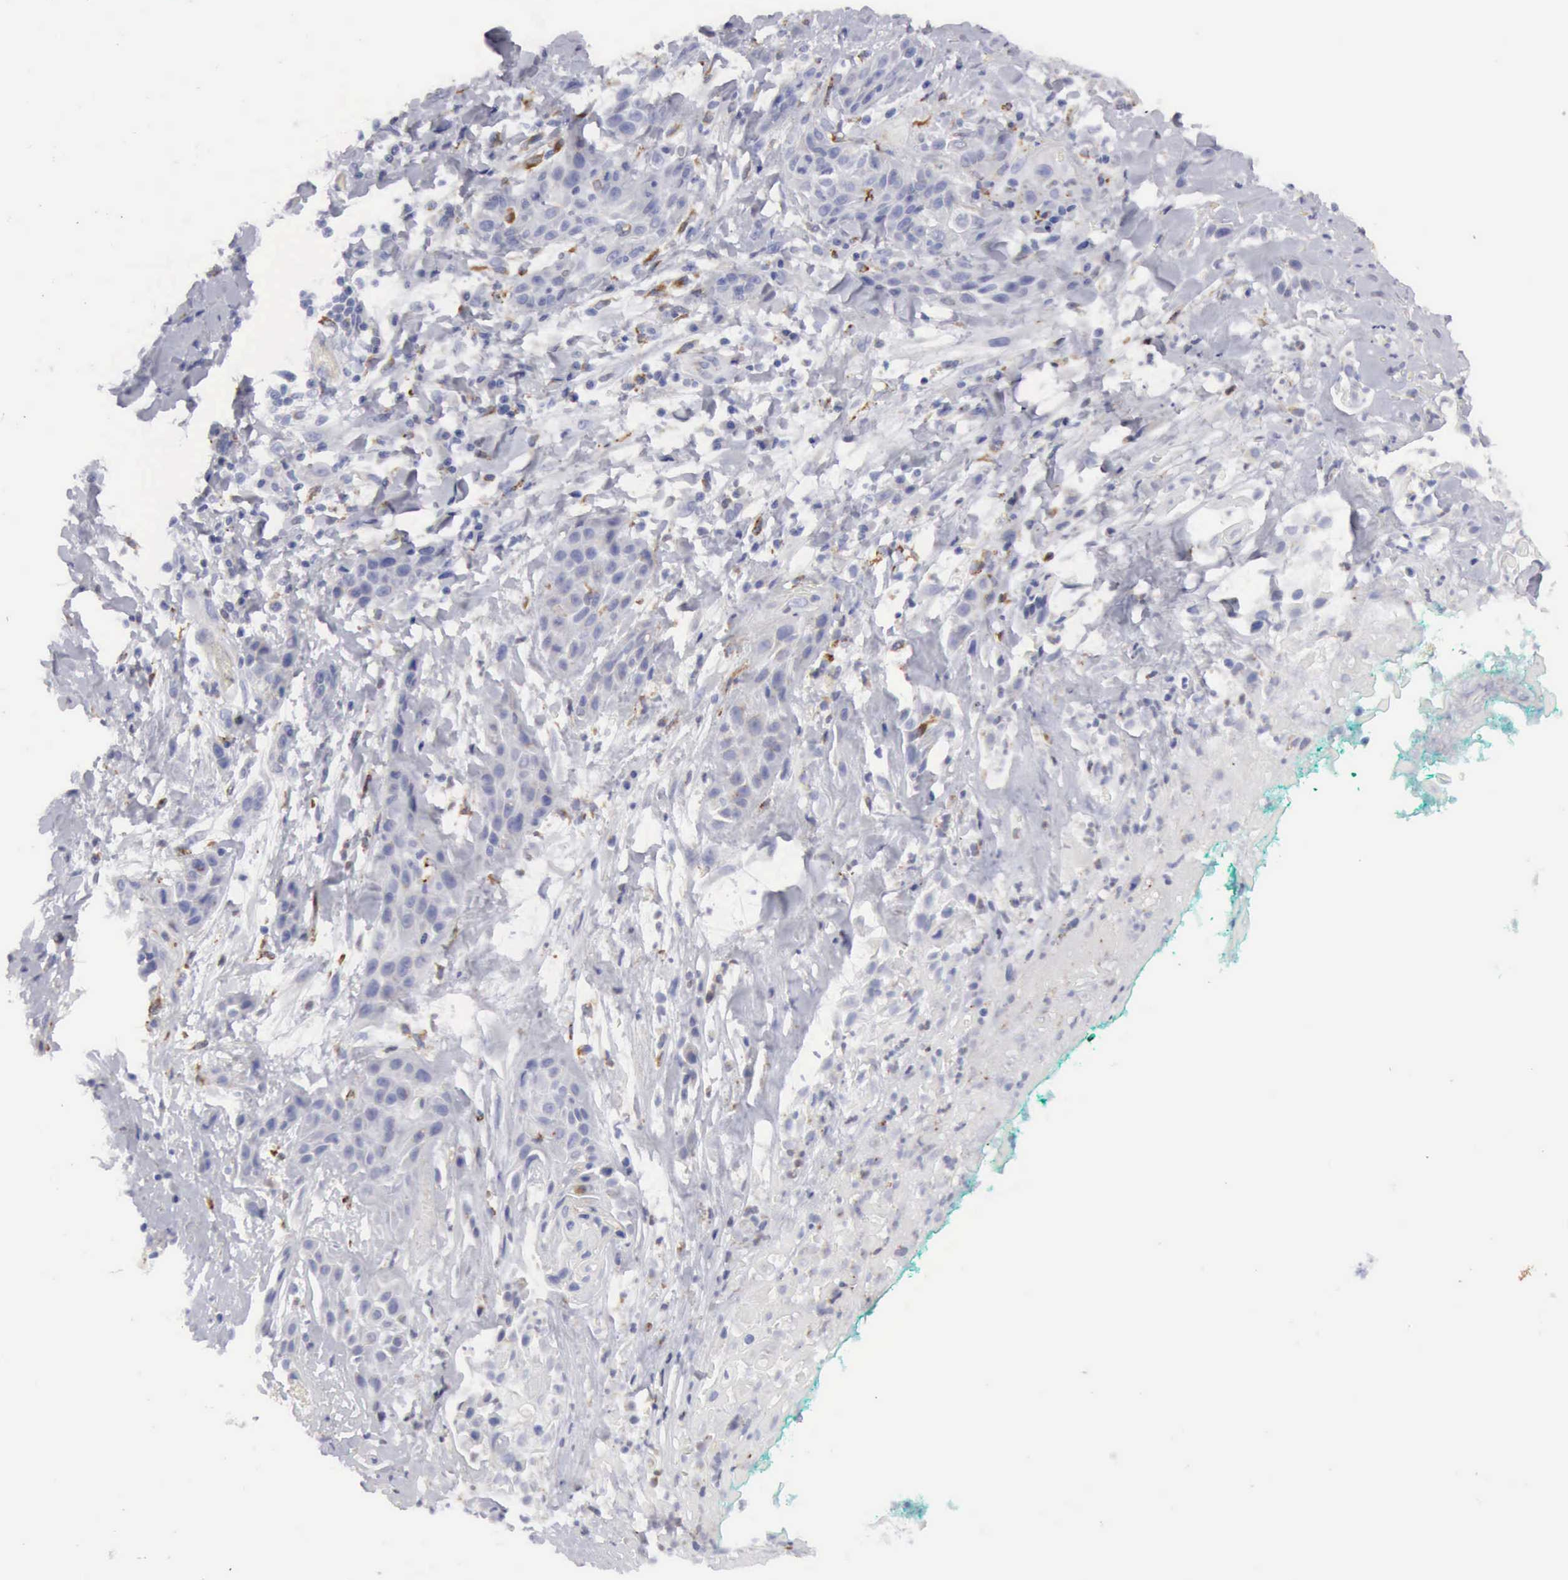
{"staining": {"intensity": "negative", "quantity": "none", "location": "none"}, "tissue": "skin cancer", "cell_type": "Tumor cells", "image_type": "cancer", "snomed": [{"axis": "morphology", "description": "Squamous cell carcinoma, NOS"}, {"axis": "topography", "description": "Skin"}, {"axis": "topography", "description": "Anal"}], "caption": "High power microscopy photomicrograph of an IHC image of skin squamous cell carcinoma, revealing no significant positivity in tumor cells. (DAB (3,3'-diaminobenzidine) immunohistochemistry, high magnification).", "gene": "CTSS", "patient": {"sex": "male", "age": 64}}